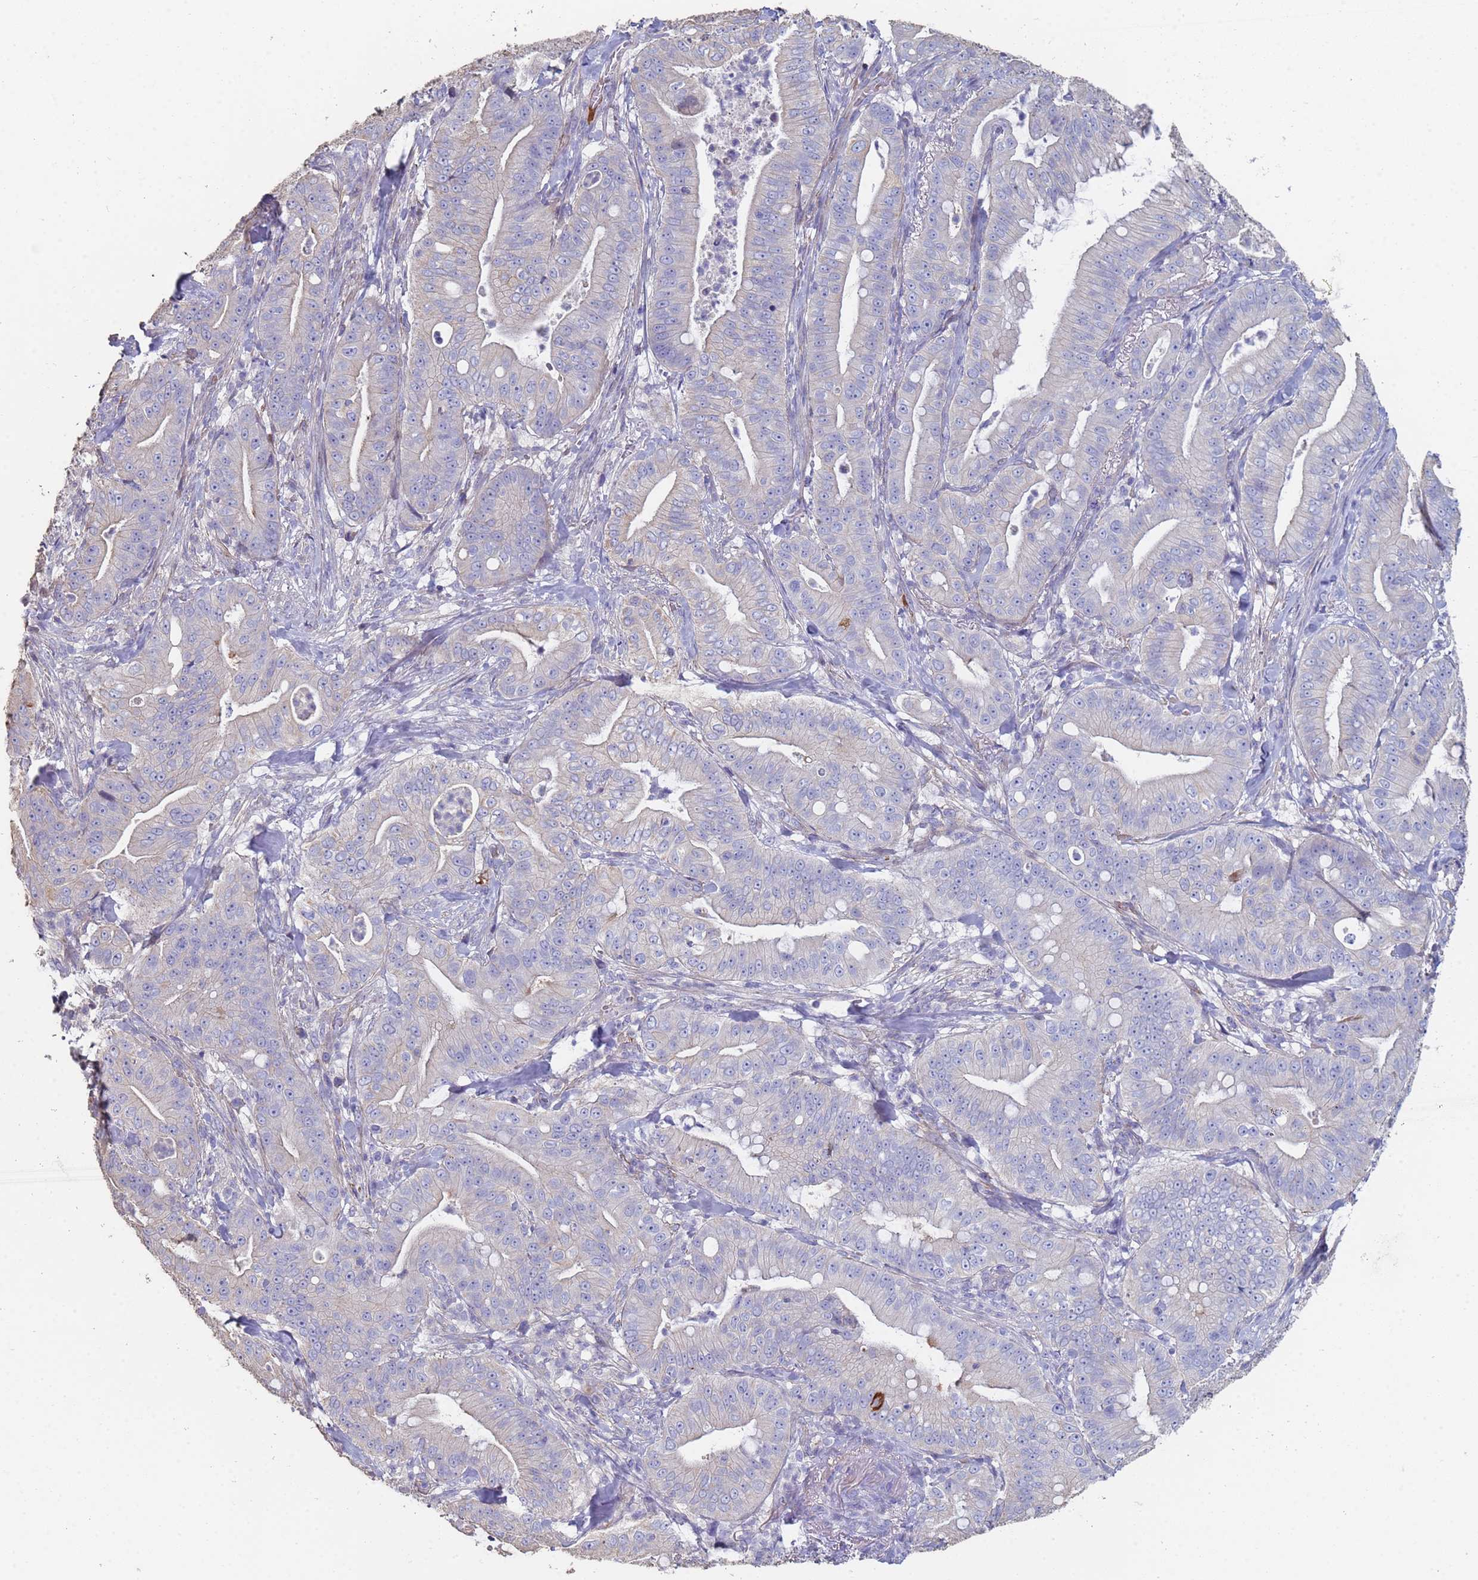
{"staining": {"intensity": "negative", "quantity": "none", "location": "none"}, "tissue": "pancreatic cancer", "cell_type": "Tumor cells", "image_type": "cancer", "snomed": [{"axis": "morphology", "description": "Adenocarcinoma, NOS"}, {"axis": "topography", "description": "Pancreas"}], "caption": "High power microscopy histopathology image of an immunohistochemistry micrograph of pancreatic cancer (adenocarcinoma), revealing no significant expression in tumor cells. (IHC, brightfield microscopy, high magnification).", "gene": "ABCA8", "patient": {"sex": "male", "age": 71}}